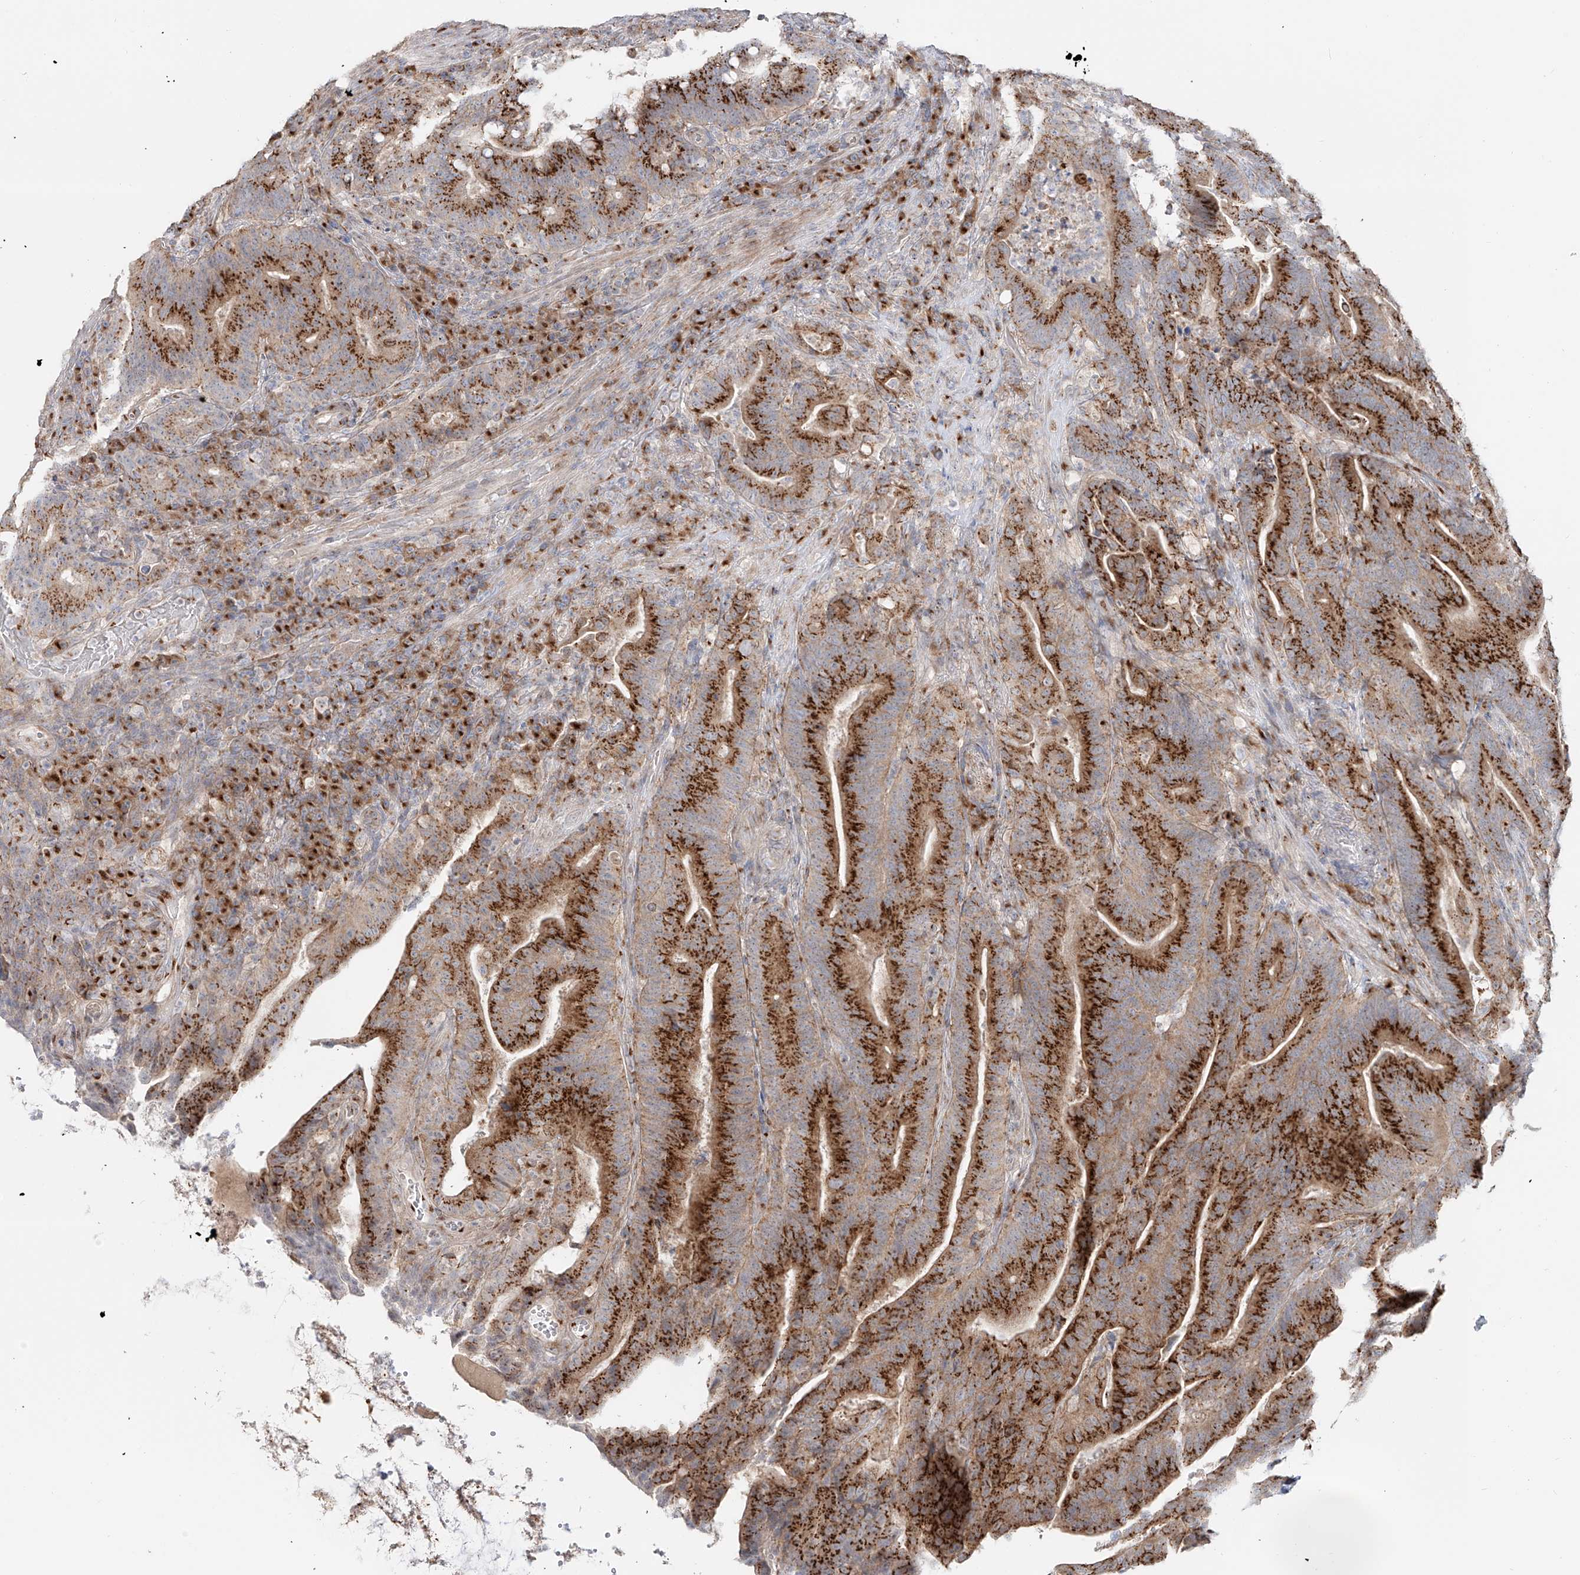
{"staining": {"intensity": "strong", "quantity": ">75%", "location": "cytoplasmic/membranous"}, "tissue": "colorectal cancer", "cell_type": "Tumor cells", "image_type": "cancer", "snomed": [{"axis": "morphology", "description": "Adenocarcinoma, NOS"}, {"axis": "topography", "description": "Colon"}], "caption": "Colorectal cancer (adenocarcinoma) stained with DAB immunohistochemistry (IHC) exhibits high levels of strong cytoplasmic/membranous expression in approximately >75% of tumor cells.", "gene": "BSDC1", "patient": {"sex": "female", "age": 66}}